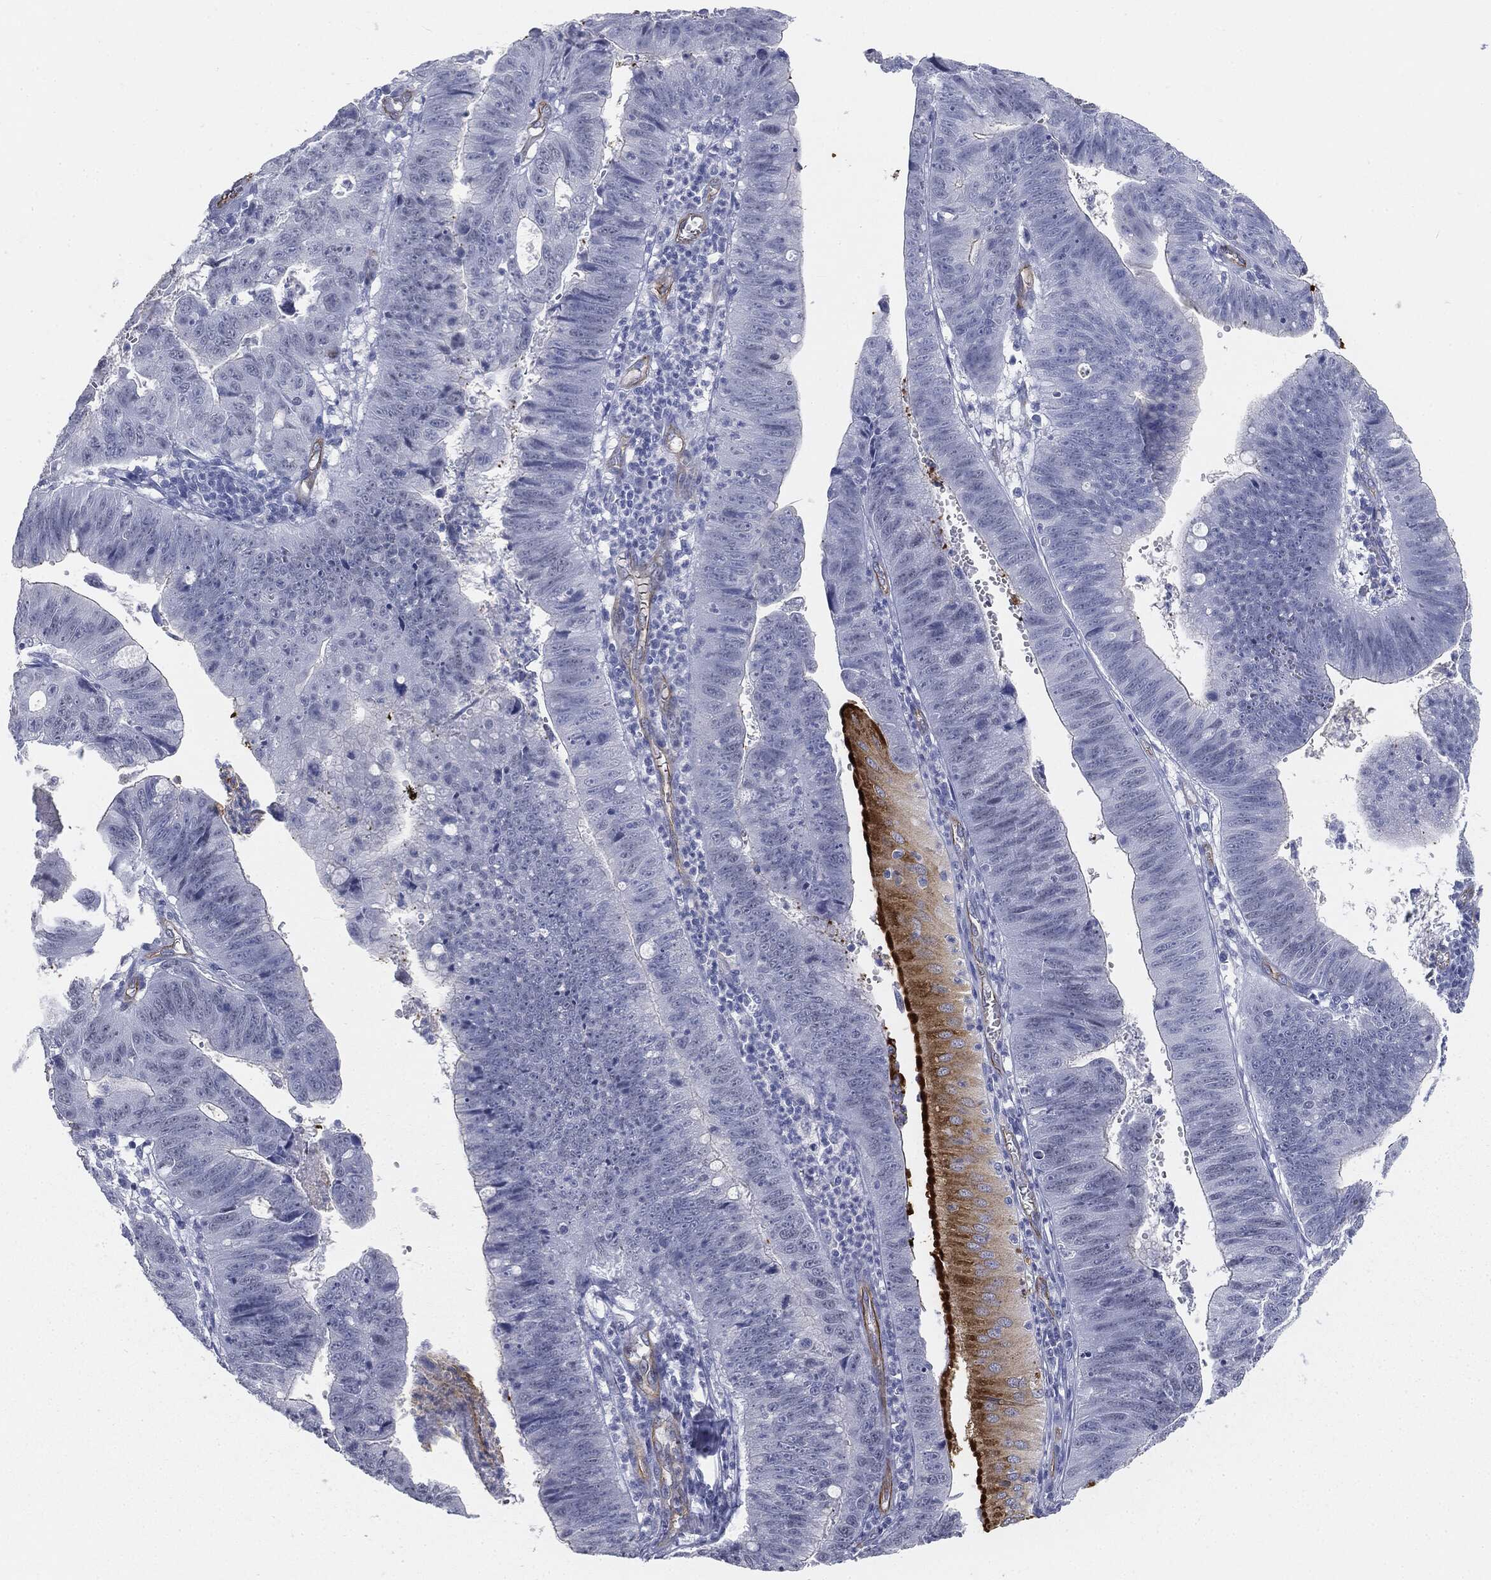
{"staining": {"intensity": "negative", "quantity": "none", "location": "none"}, "tissue": "stomach cancer", "cell_type": "Tumor cells", "image_type": "cancer", "snomed": [{"axis": "morphology", "description": "Adenocarcinoma, NOS"}, {"axis": "topography", "description": "Stomach"}], "caption": "Adenocarcinoma (stomach) was stained to show a protein in brown. There is no significant positivity in tumor cells. (DAB (3,3'-diaminobenzidine) immunohistochemistry, high magnification).", "gene": "MUC5AC", "patient": {"sex": "male", "age": 59}}